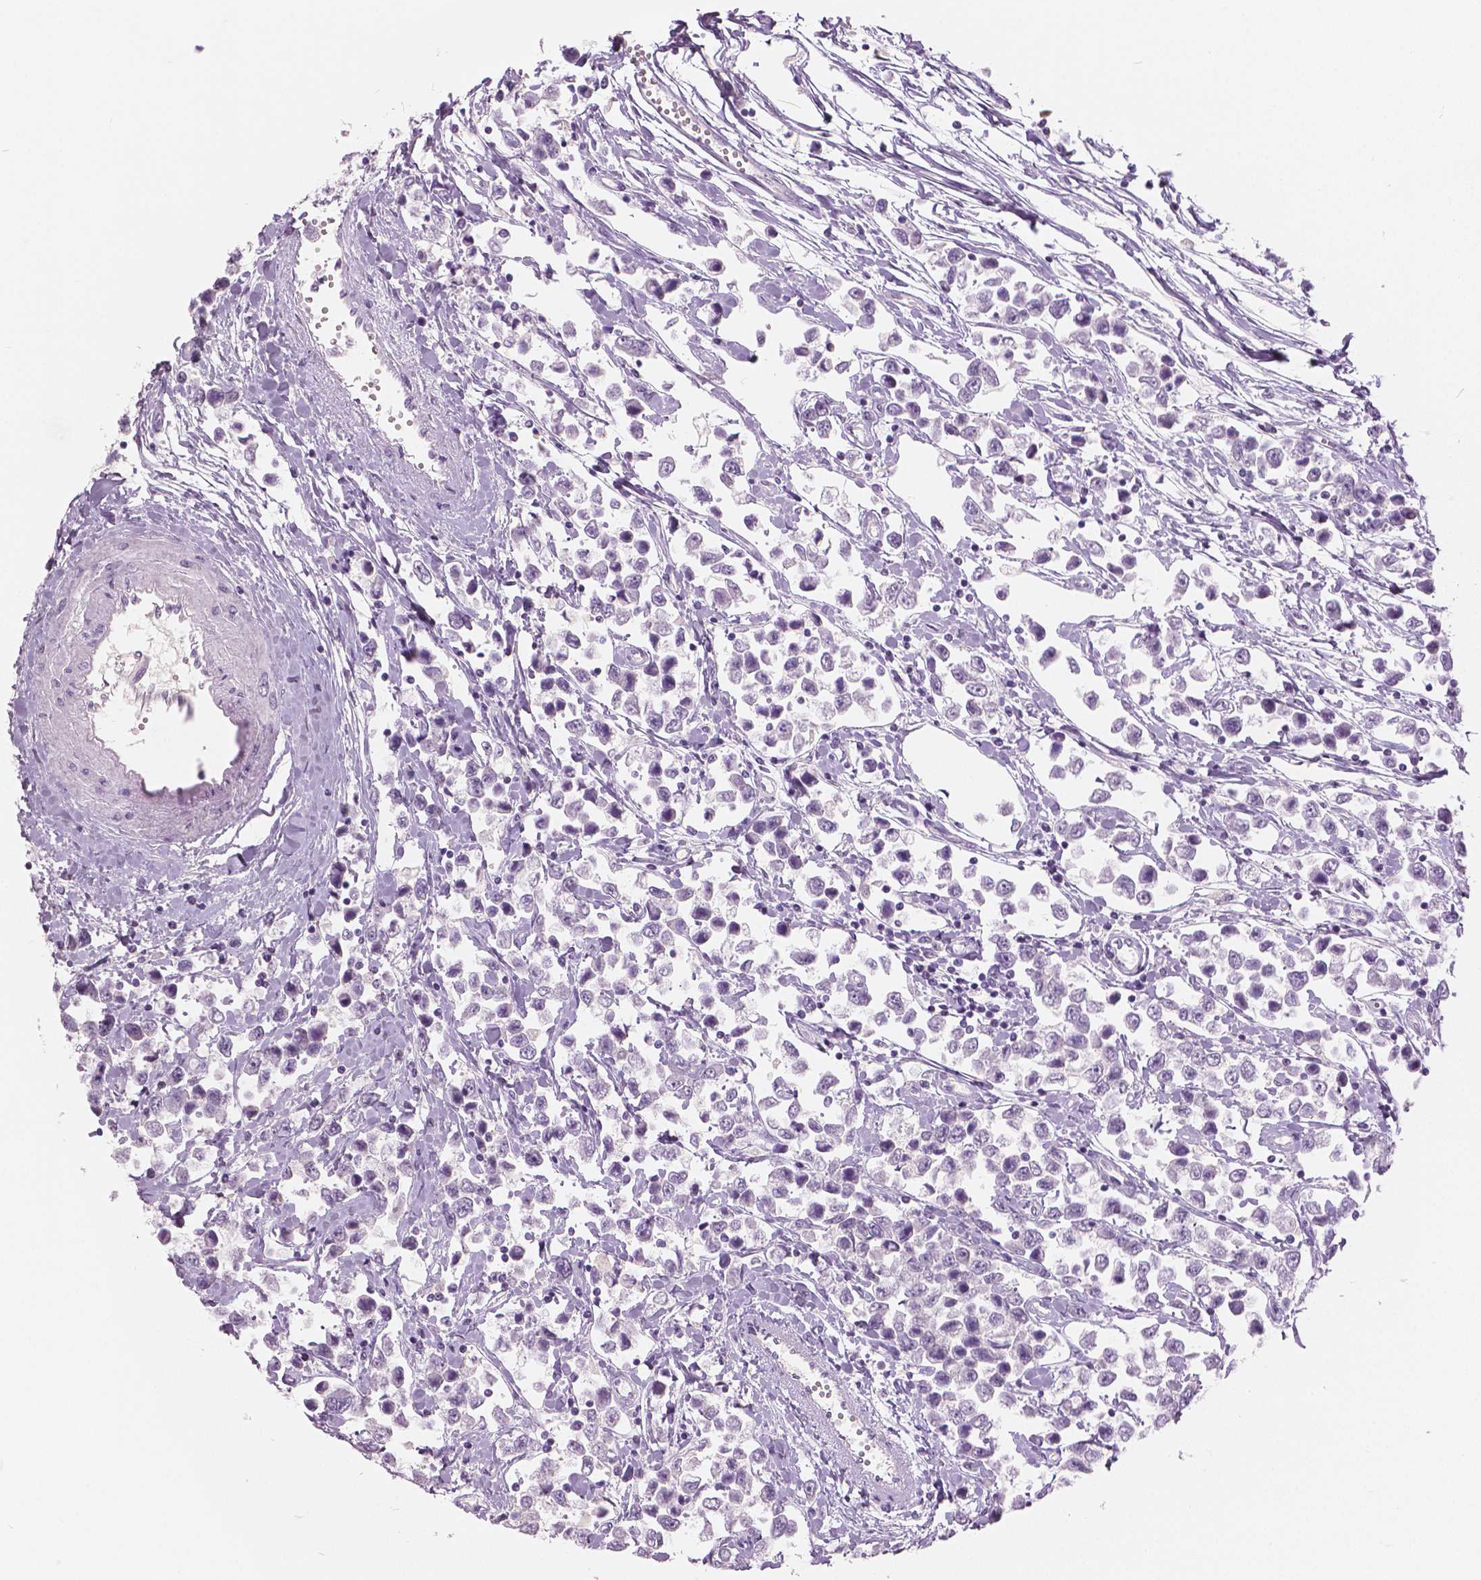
{"staining": {"intensity": "negative", "quantity": "none", "location": "none"}, "tissue": "testis cancer", "cell_type": "Tumor cells", "image_type": "cancer", "snomed": [{"axis": "morphology", "description": "Seminoma, NOS"}, {"axis": "topography", "description": "Testis"}], "caption": "Tumor cells show no significant positivity in testis cancer (seminoma). The staining is performed using DAB brown chromogen with nuclei counter-stained in using hematoxylin.", "gene": "GALM", "patient": {"sex": "male", "age": 34}}